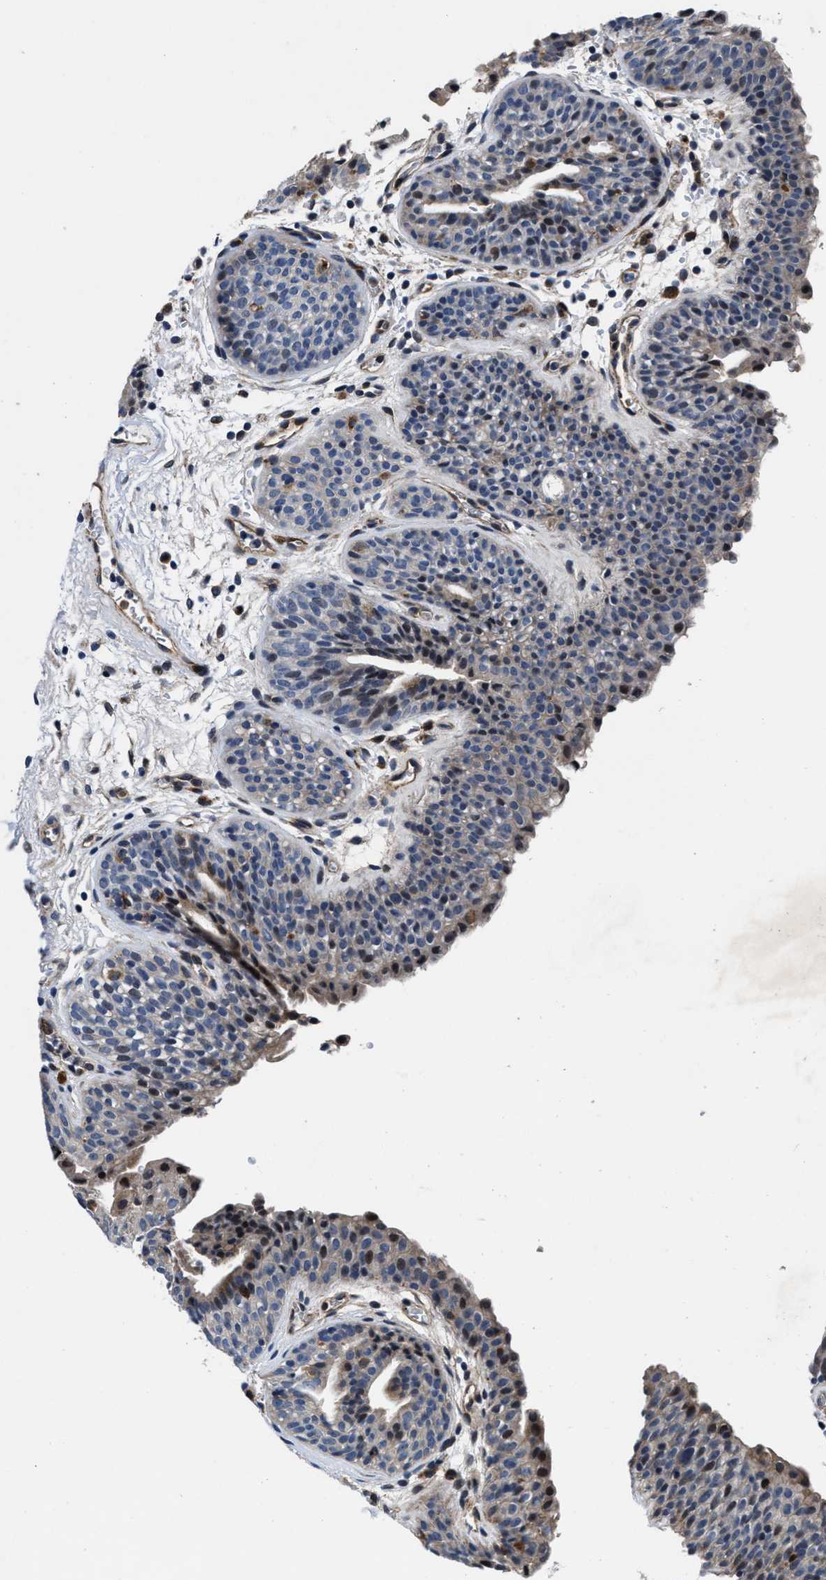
{"staining": {"intensity": "moderate", "quantity": "<25%", "location": "nuclear"}, "tissue": "urinary bladder", "cell_type": "Urothelial cells", "image_type": "normal", "snomed": [{"axis": "morphology", "description": "Normal tissue, NOS"}, {"axis": "topography", "description": "Urinary bladder"}], "caption": "An IHC photomicrograph of benign tissue is shown. Protein staining in brown labels moderate nuclear positivity in urinary bladder within urothelial cells. Immunohistochemistry stains the protein in brown and the nuclei are stained blue.", "gene": "C2orf66", "patient": {"sex": "male", "age": 37}}